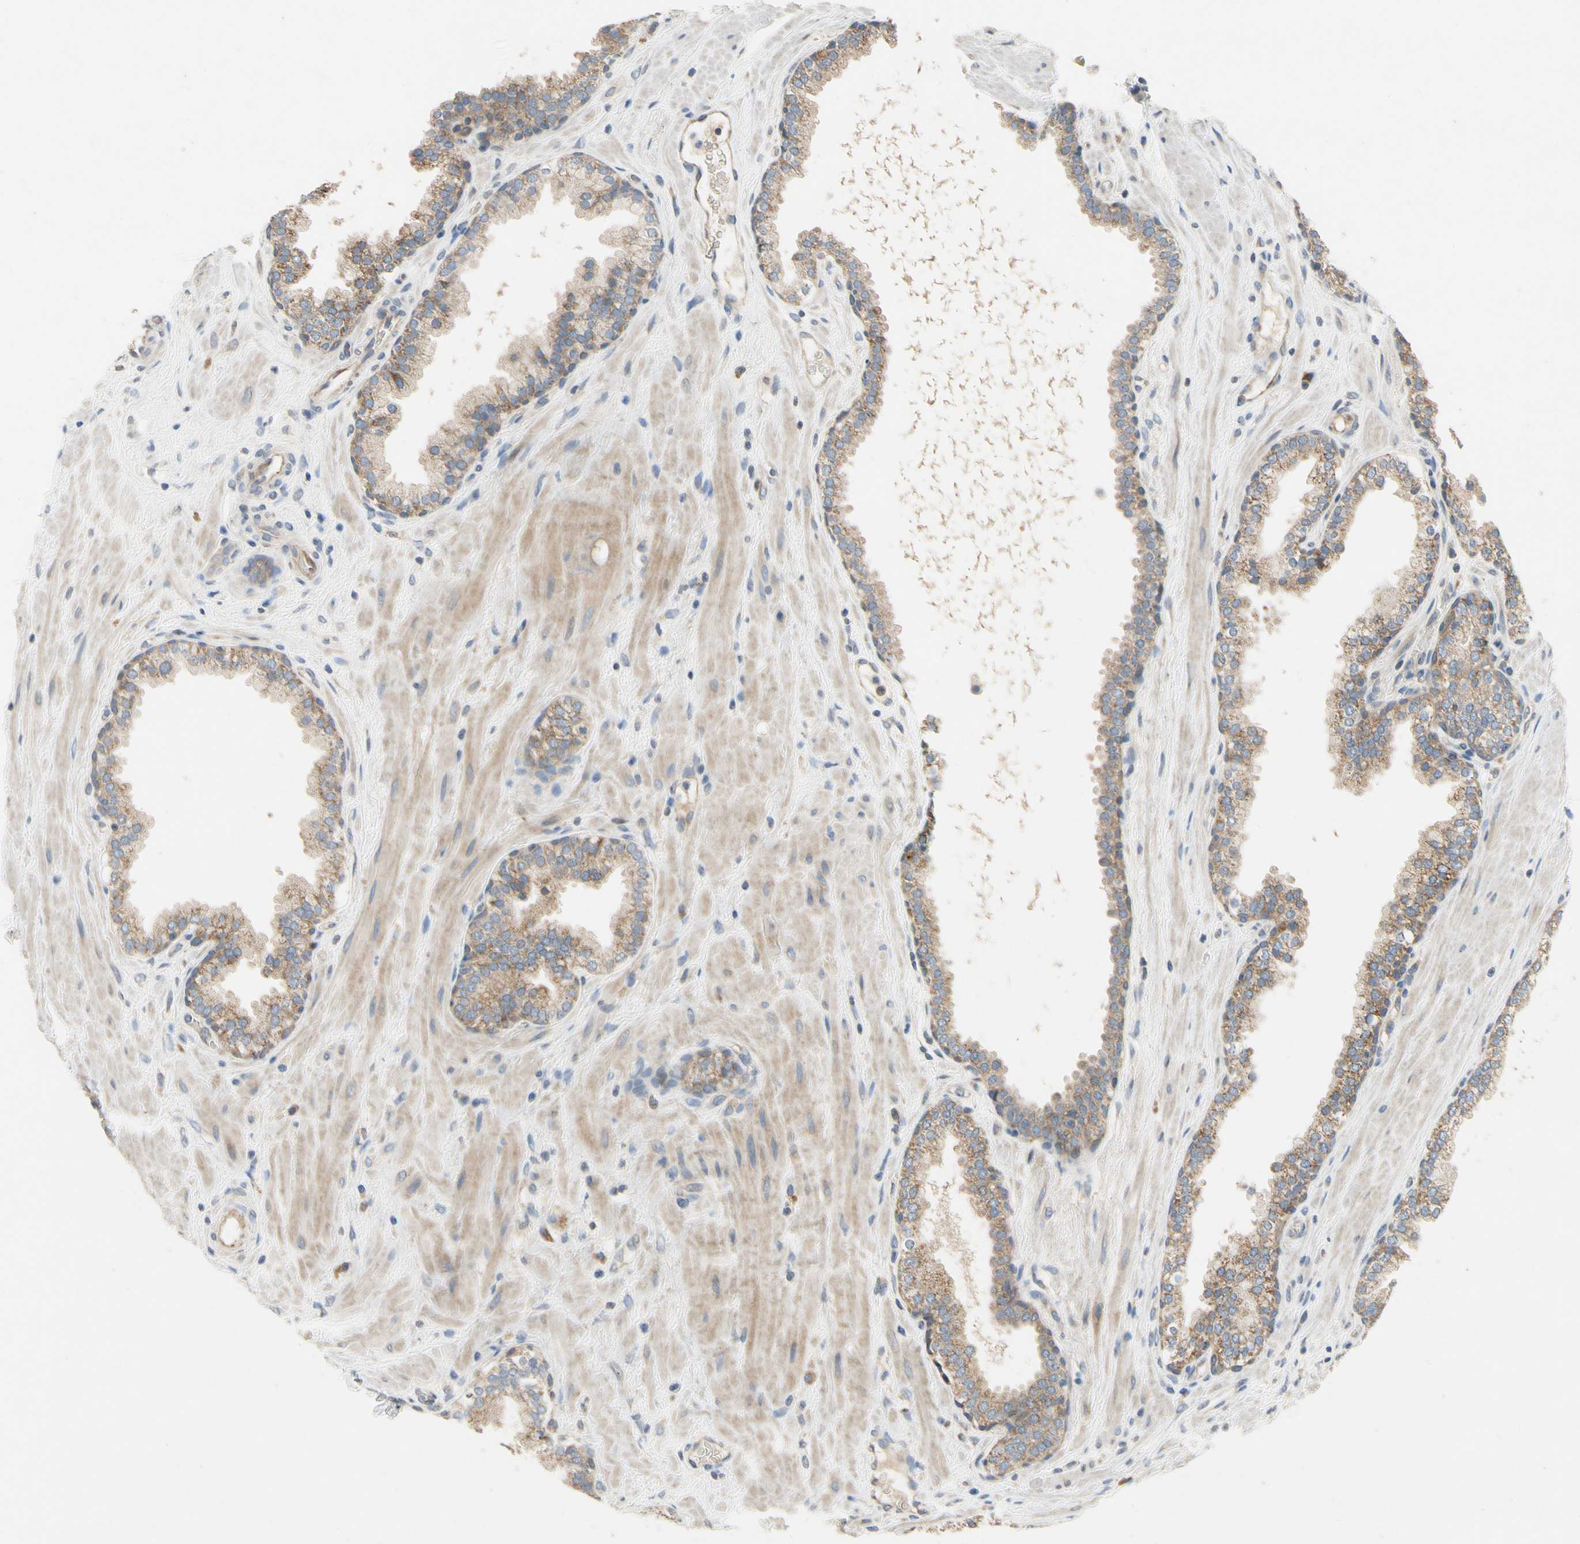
{"staining": {"intensity": "moderate", "quantity": ">75%", "location": "cytoplasmic/membranous"}, "tissue": "prostate", "cell_type": "Glandular cells", "image_type": "normal", "snomed": [{"axis": "morphology", "description": "Normal tissue, NOS"}, {"axis": "topography", "description": "Prostate"}], "caption": "The photomicrograph shows a brown stain indicating the presence of a protein in the cytoplasmic/membranous of glandular cells in prostate. (DAB = brown stain, brightfield microscopy at high magnification).", "gene": "KLHDC8B", "patient": {"sex": "male", "age": 51}}